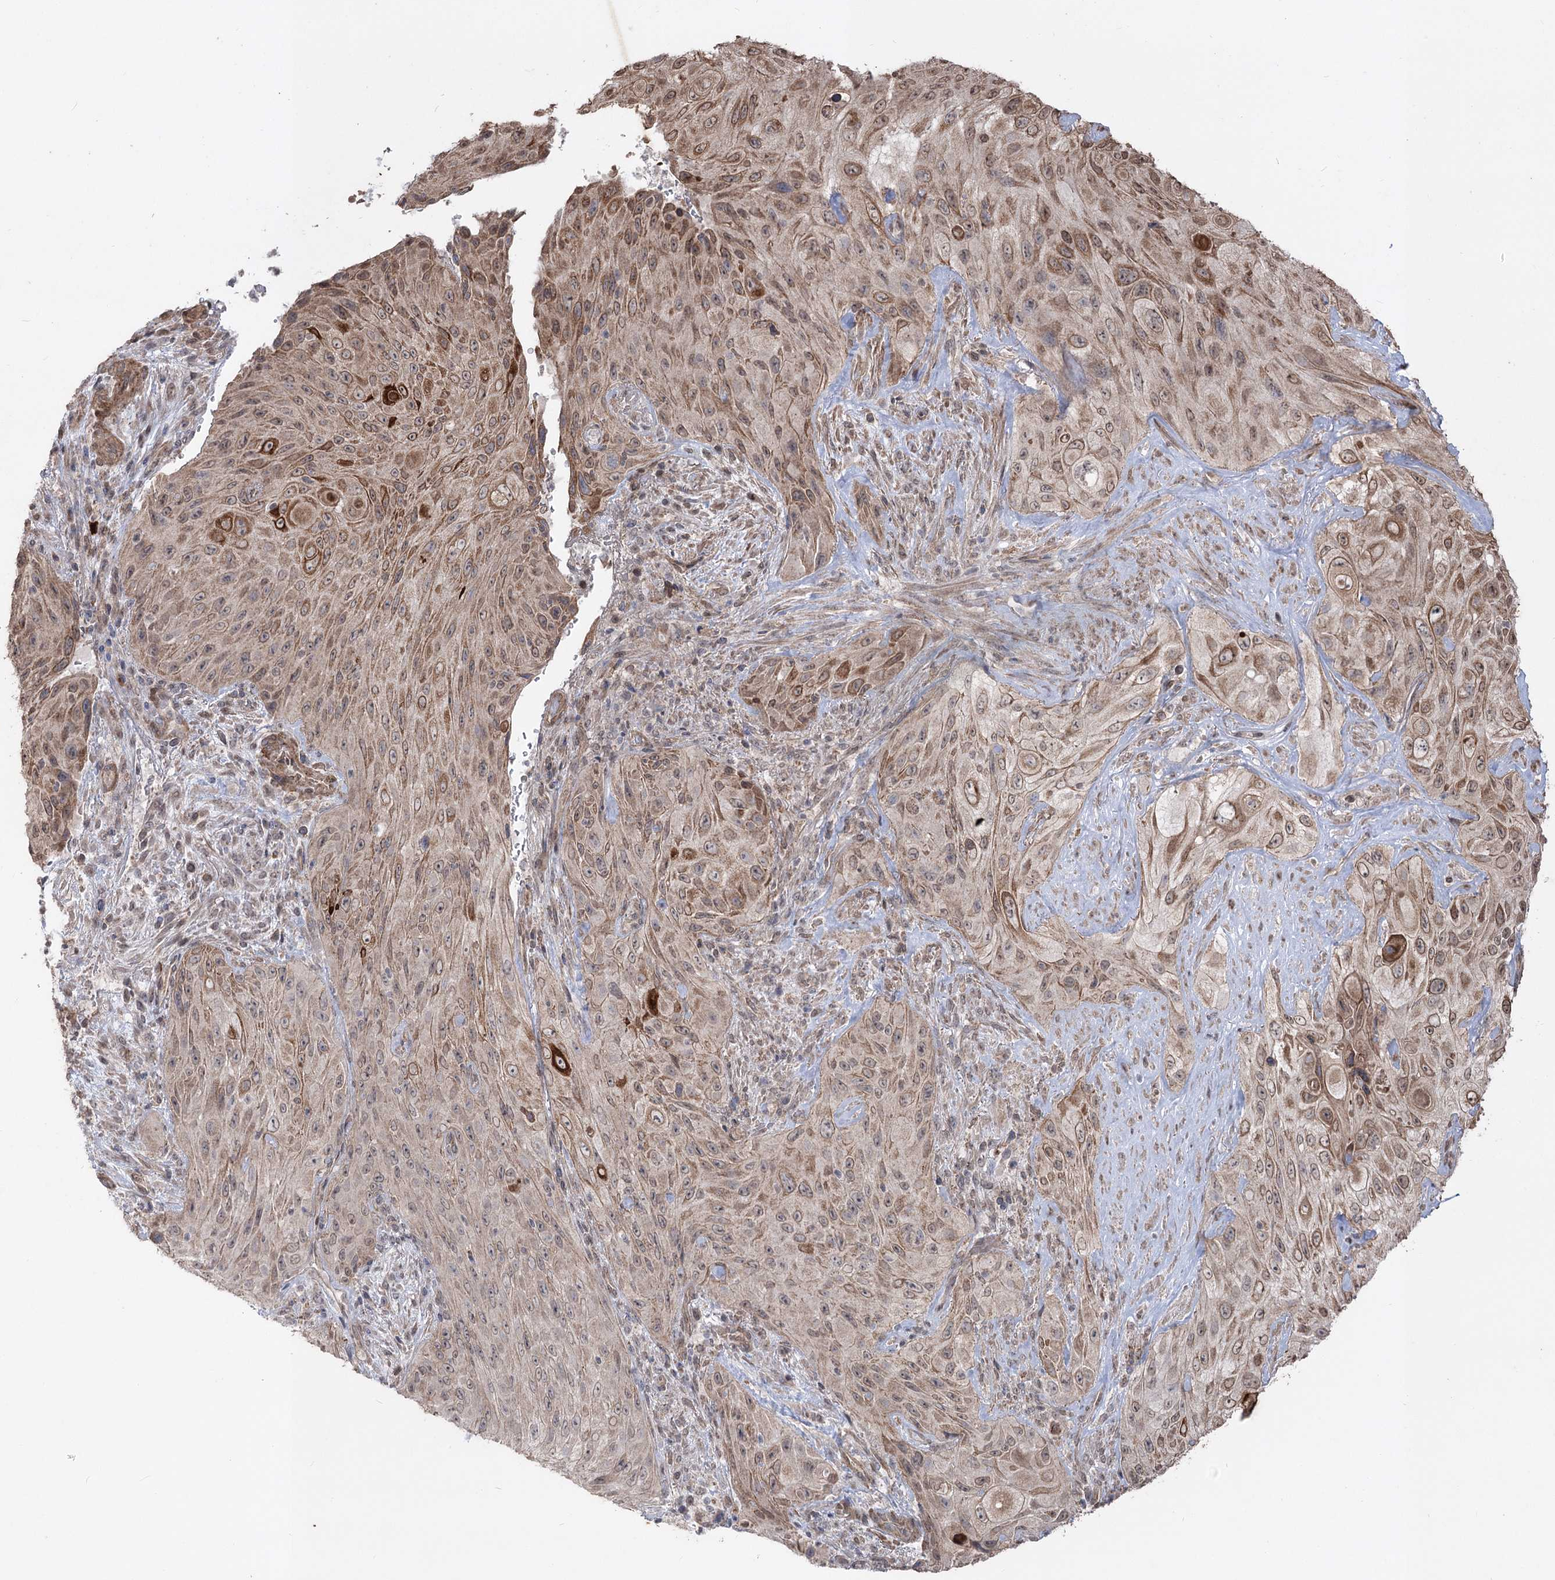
{"staining": {"intensity": "moderate", "quantity": ">75%", "location": "cytoplasmic/membranous,nuclear"}, "tissue": "cervical cancer", "cell_type": "Tumor cells", "image_type": "cancer", "snomed": [{"axis": "morphology", "description": "Squamous cell carcinoma, NOS"}, {"axis": "topography", "description": "Cervix"}], "caption": "Human cervical cancer (squamous cell carcinoma) stained with a brown dye exhibits moderate cytoplasmic/membranous and nuclear positive positivity in approximately >75% of tumor cells.", "gene": "ZSCAN23", "patient": {"sex": "female", "age": 42}}